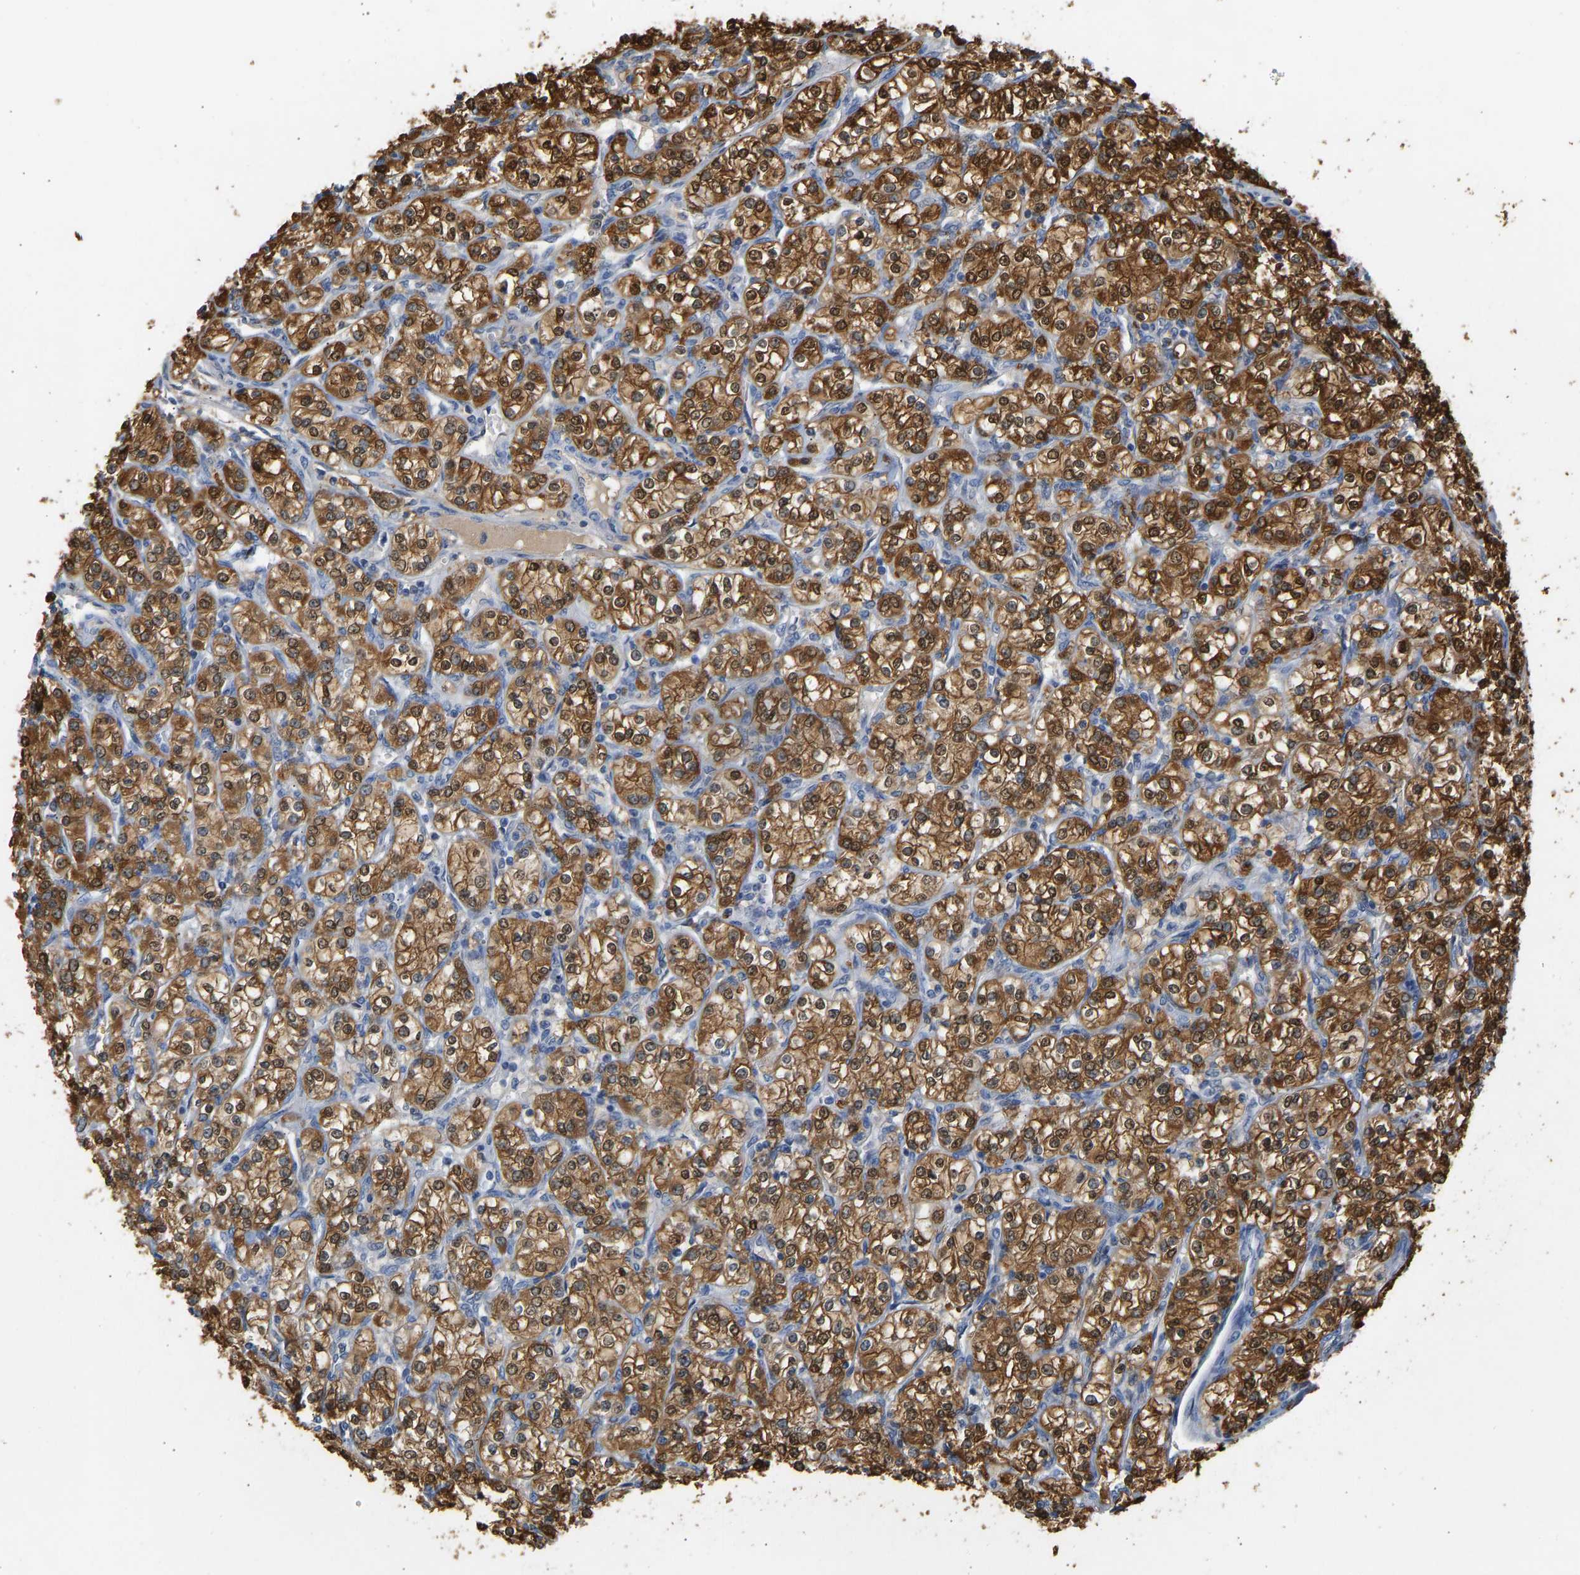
{"staining": {"intensity": "strong", "quantity": ">75%", "location": "cytoplasmic/membranous"}, "tissue": "renal cancer", "cell_type": "Tumor cells", "image_type": "cancer", "snomed": [{"axis": "morphology", "description": "Adenocarcinoma, NOS"}, {"axis": "topography", "description": "Kidney"}], "caption": "Tumor cells show high levels of strong cytoplasmic/membranous positivity in approximately >75% of cells in human adenocarcinoma (renal).", "gene": "ENO1", "patient": {"sex": "male", "age": 77}}